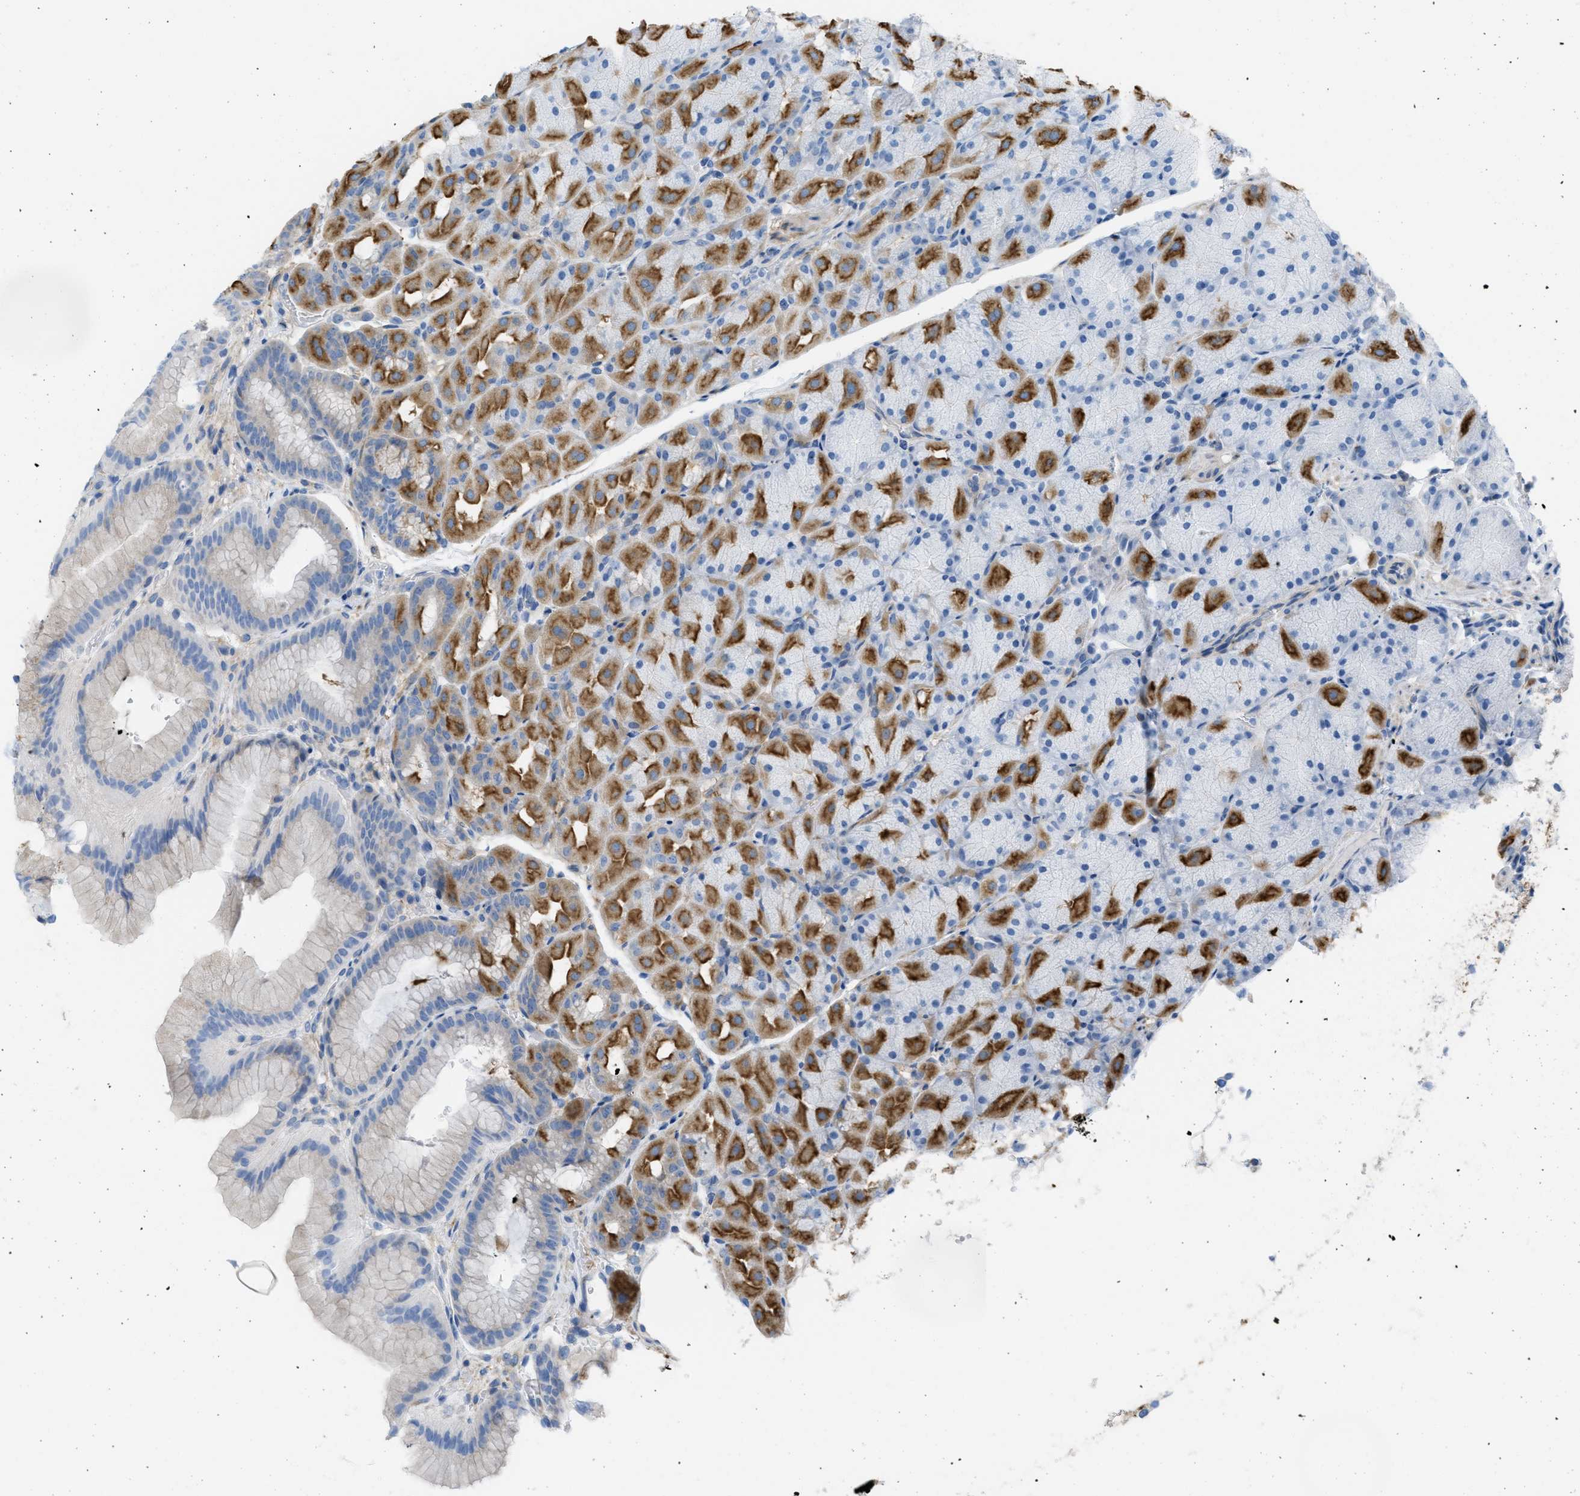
{"staining": {"intensity": "strong", "quantity": "25%-75%", "location": "cytoplasmic/membranous"}, "tissue": "stomach", "cell_type": "Glandular cells", "image_type": "normal", "snomed": [{"axis": "morphology", "description": "Normal tissue, NOS"}, {"axis": "morphology", "description": "Carcinoid, malignant, NOS"}, {"axis": "topography", "description": "Stomach, upper"}], "caption": "The image demonstrates immunohistochemical staining of unremarkable stomach. There is strong cytoplasmic/membranous positivity is present in approximately 25%-75% of glandular cells.", "gene": "ASGR1", "patient": {"sex": "male", "age": 39}}